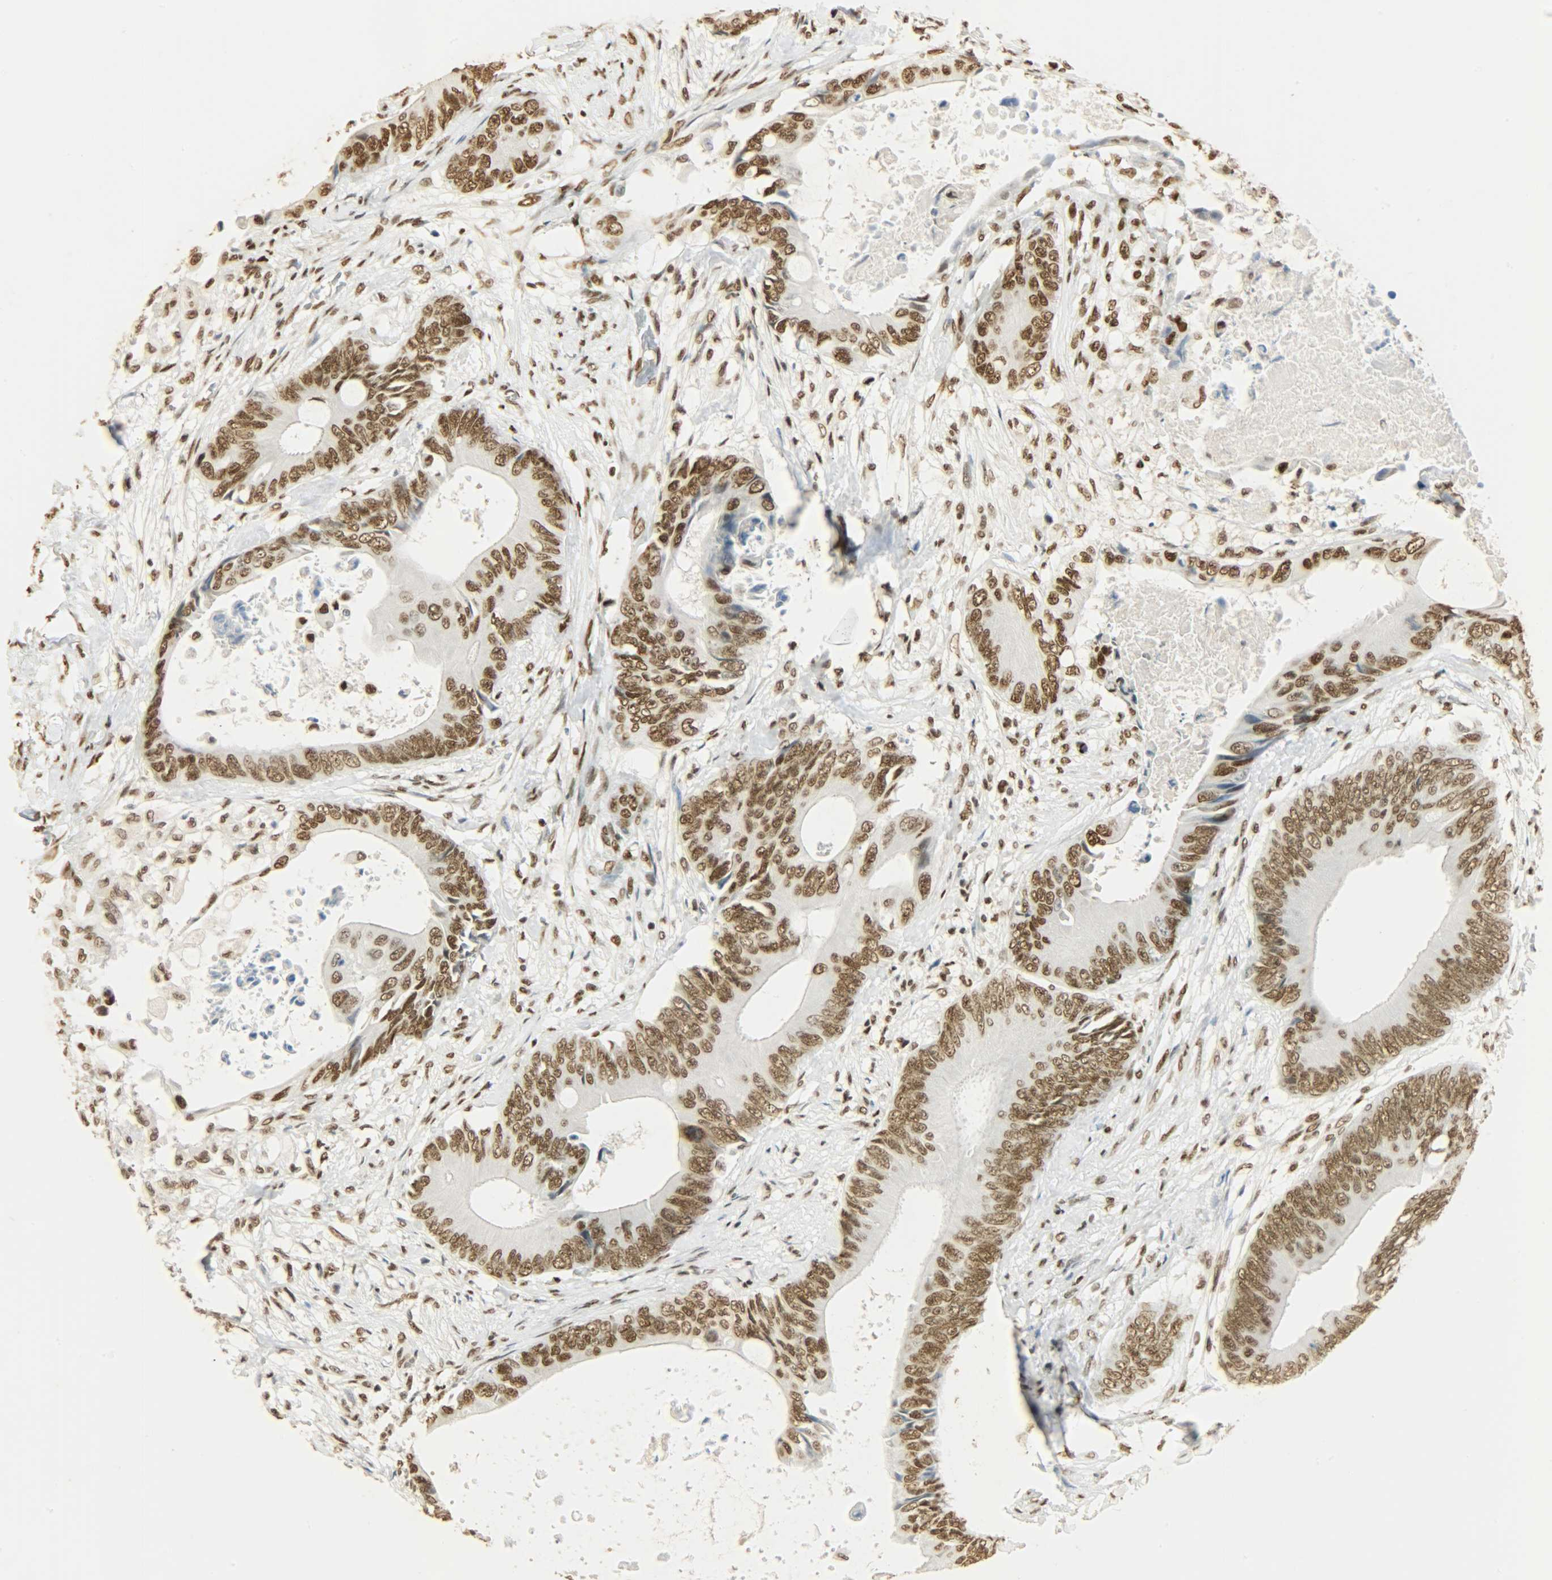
{"staining": {"intensity": "strong", "quantity": ">75%", "location": "nuclear"}, "tissue": "colorectal cancer", "cell_type": "Tumor cells", "image_type": "cancer", "snomed": [{"axis": "morphology", "description": "Normal tissue, NOS"}, {"axis": "morphology", "description": "Adenocarcinoma, NOS"}, {"axis": "topography", "description": "Rectum"}, {"axis": "topography", "description": "Peripheral nerve tissue"}], "caption": "Immunohistochemistry (IHC) histopathology image of neoplastic tissue: adenocarcinoma (colorectal) stained using immunohistochemistry (IHC) exhibits high levels of strong protein expression localized specifically in the nuclear of tumor cells, appearing as a nuclear brown color.", "gene": "KHDRBS1", "patient": {"sex": "female", "age": 77}}